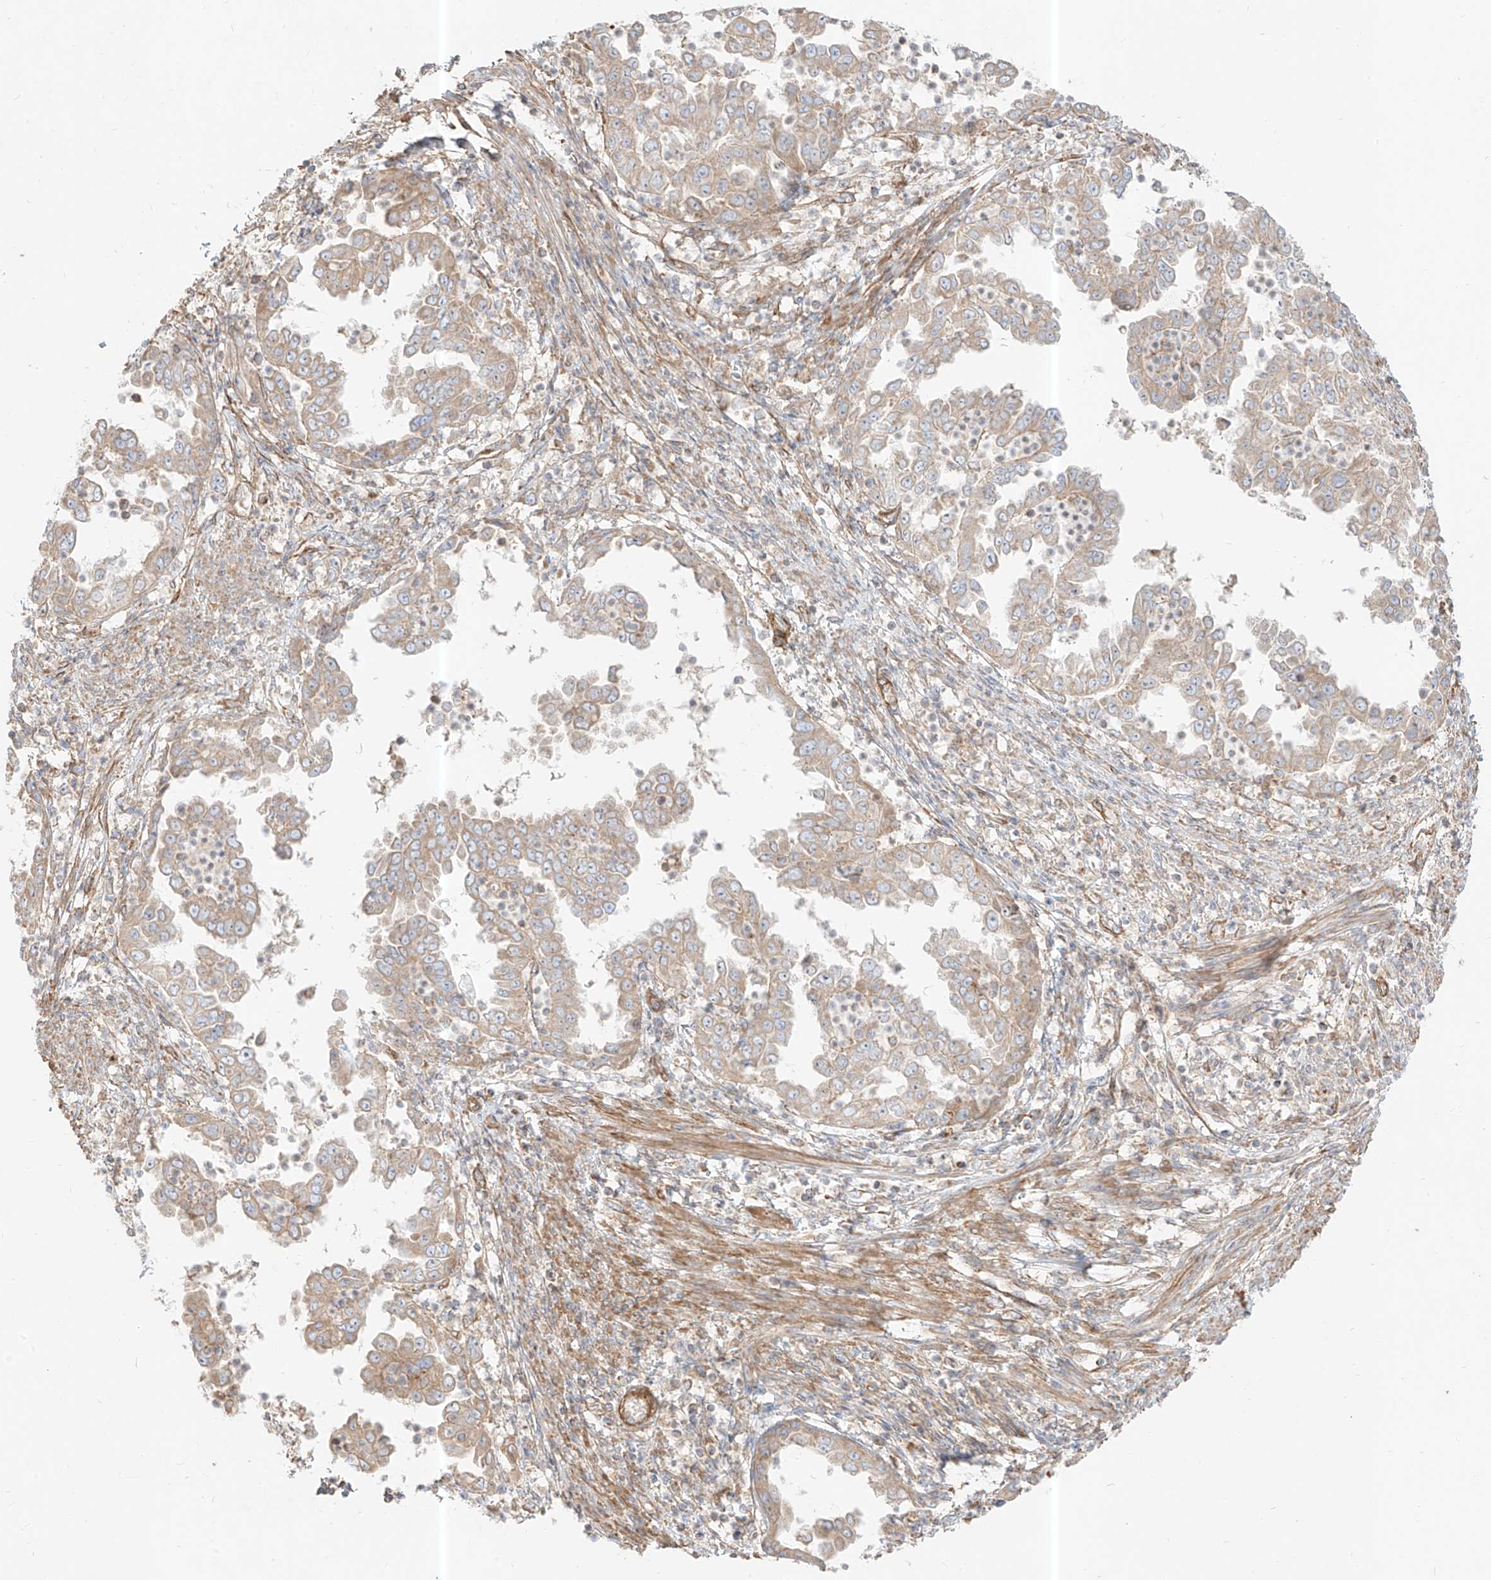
{"staining": {"intensity": "weak", "quantity": ">75%", "location": "cytoplasmic/membranous"}, "tissue": "endometrial cancer", "cell_type": "Tumor cells", "image_type": "cancer", "snomed": [{"axis": "morphology", "description": "Adenocarcinoma, NOS"}, {"axis": "topography", "description": "Endometrium"}], "caption": "Immunohistochemistry (DAB) staining of adenocarcinoma (endometrial) shows weak cytoplasmic/membranous protein positivity in approximately >75% of tumor cells. (DAB IHC, brown staining for protein, blue staining for nuclei).", "gene": "PLCL1", "patient": {"sex": "female", "age": 85}}